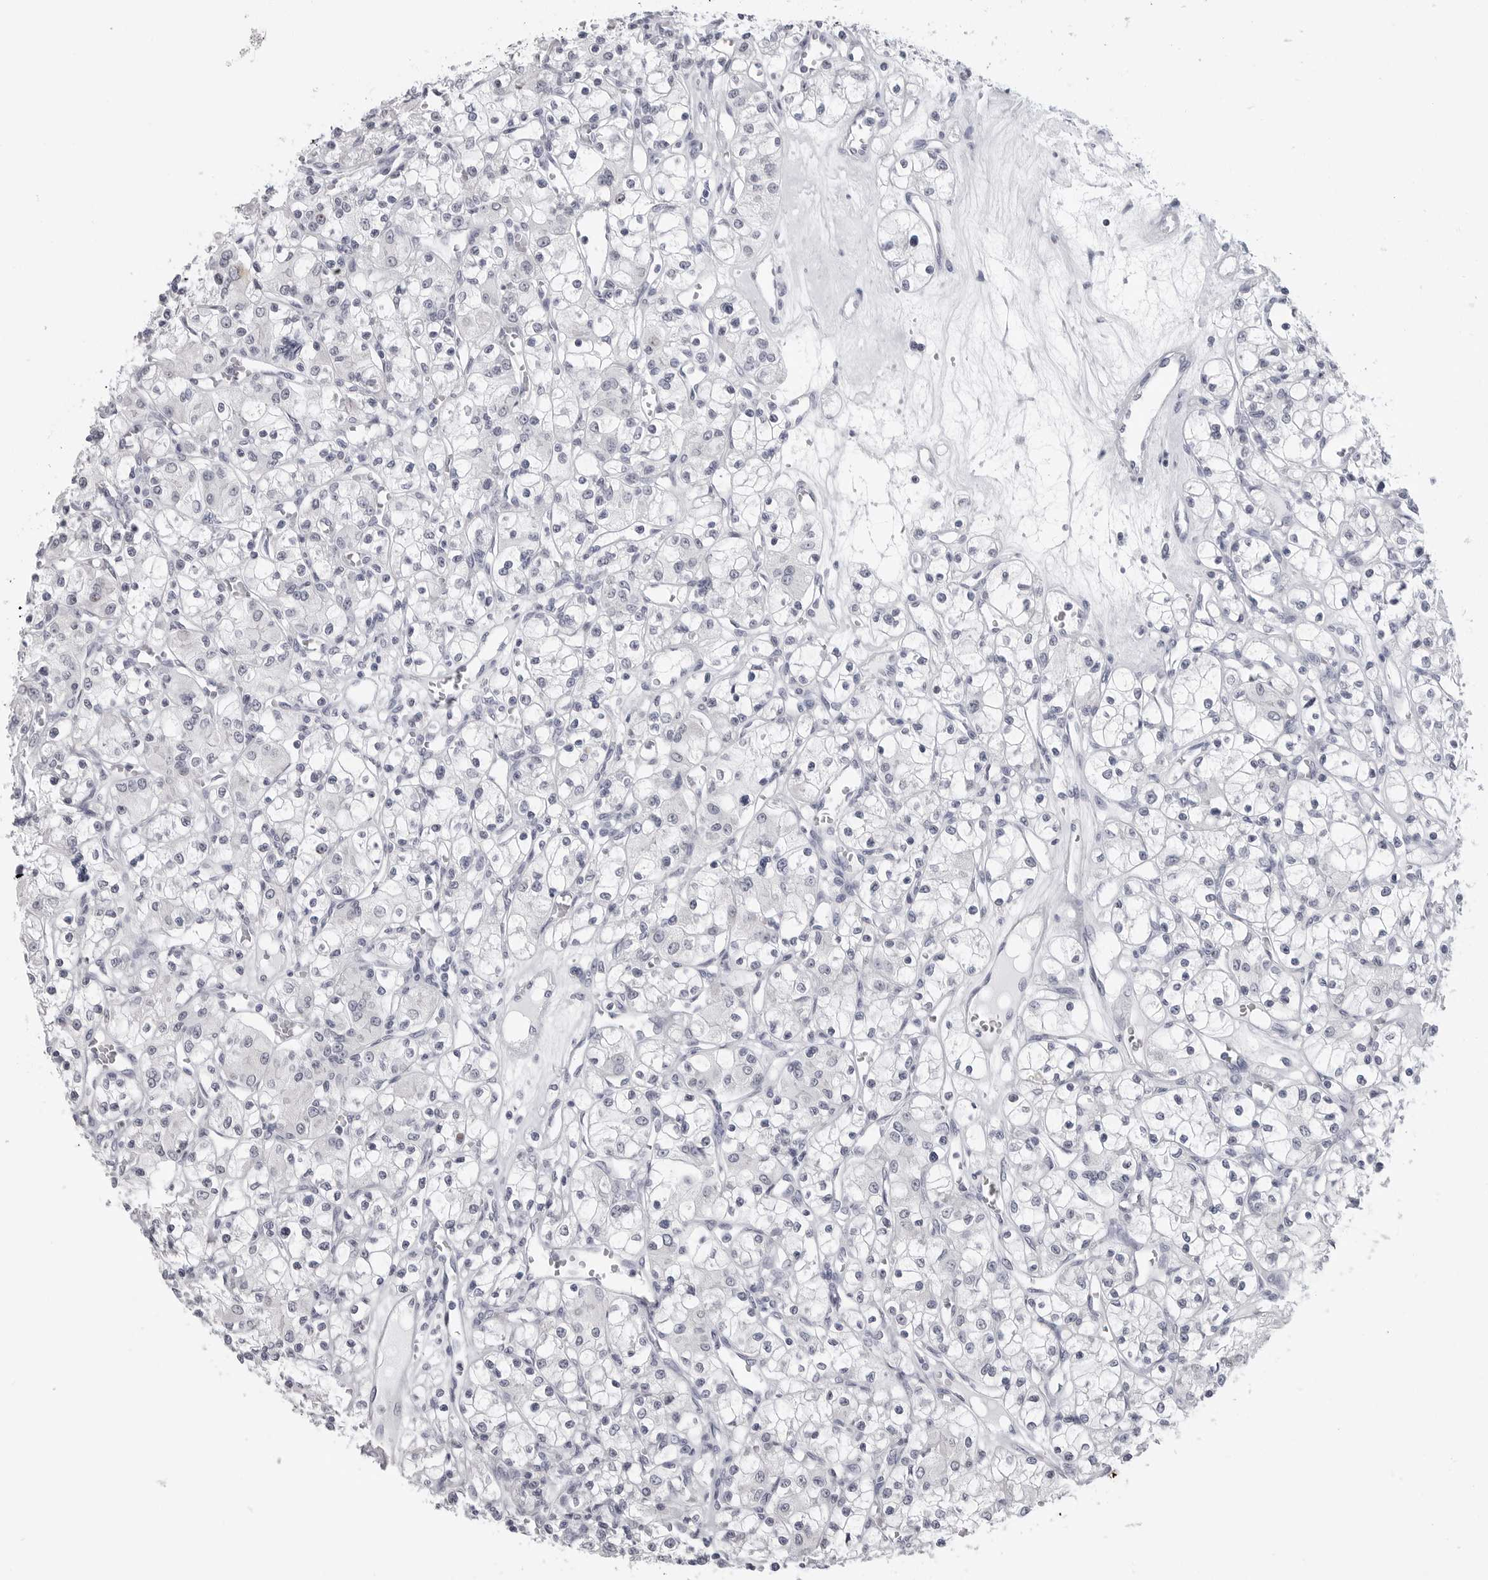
{"staining": {"intensity": "negative", "quantity": "none", "location": "none"}, "tissue": "renal cancer", "cell_type": "Tumor cells", "image_type": "cancer", "snomed": [{"axis": "morphology", "description": "Adenocarcinoma, NOS"}, {"axis": "topography", "description": "Kidney"}], "caption": "The image demonstrates no staining of tumor cells in renal cancer.", "gene": "PGA3", "patient": {"sex": "female", "age": 59}}